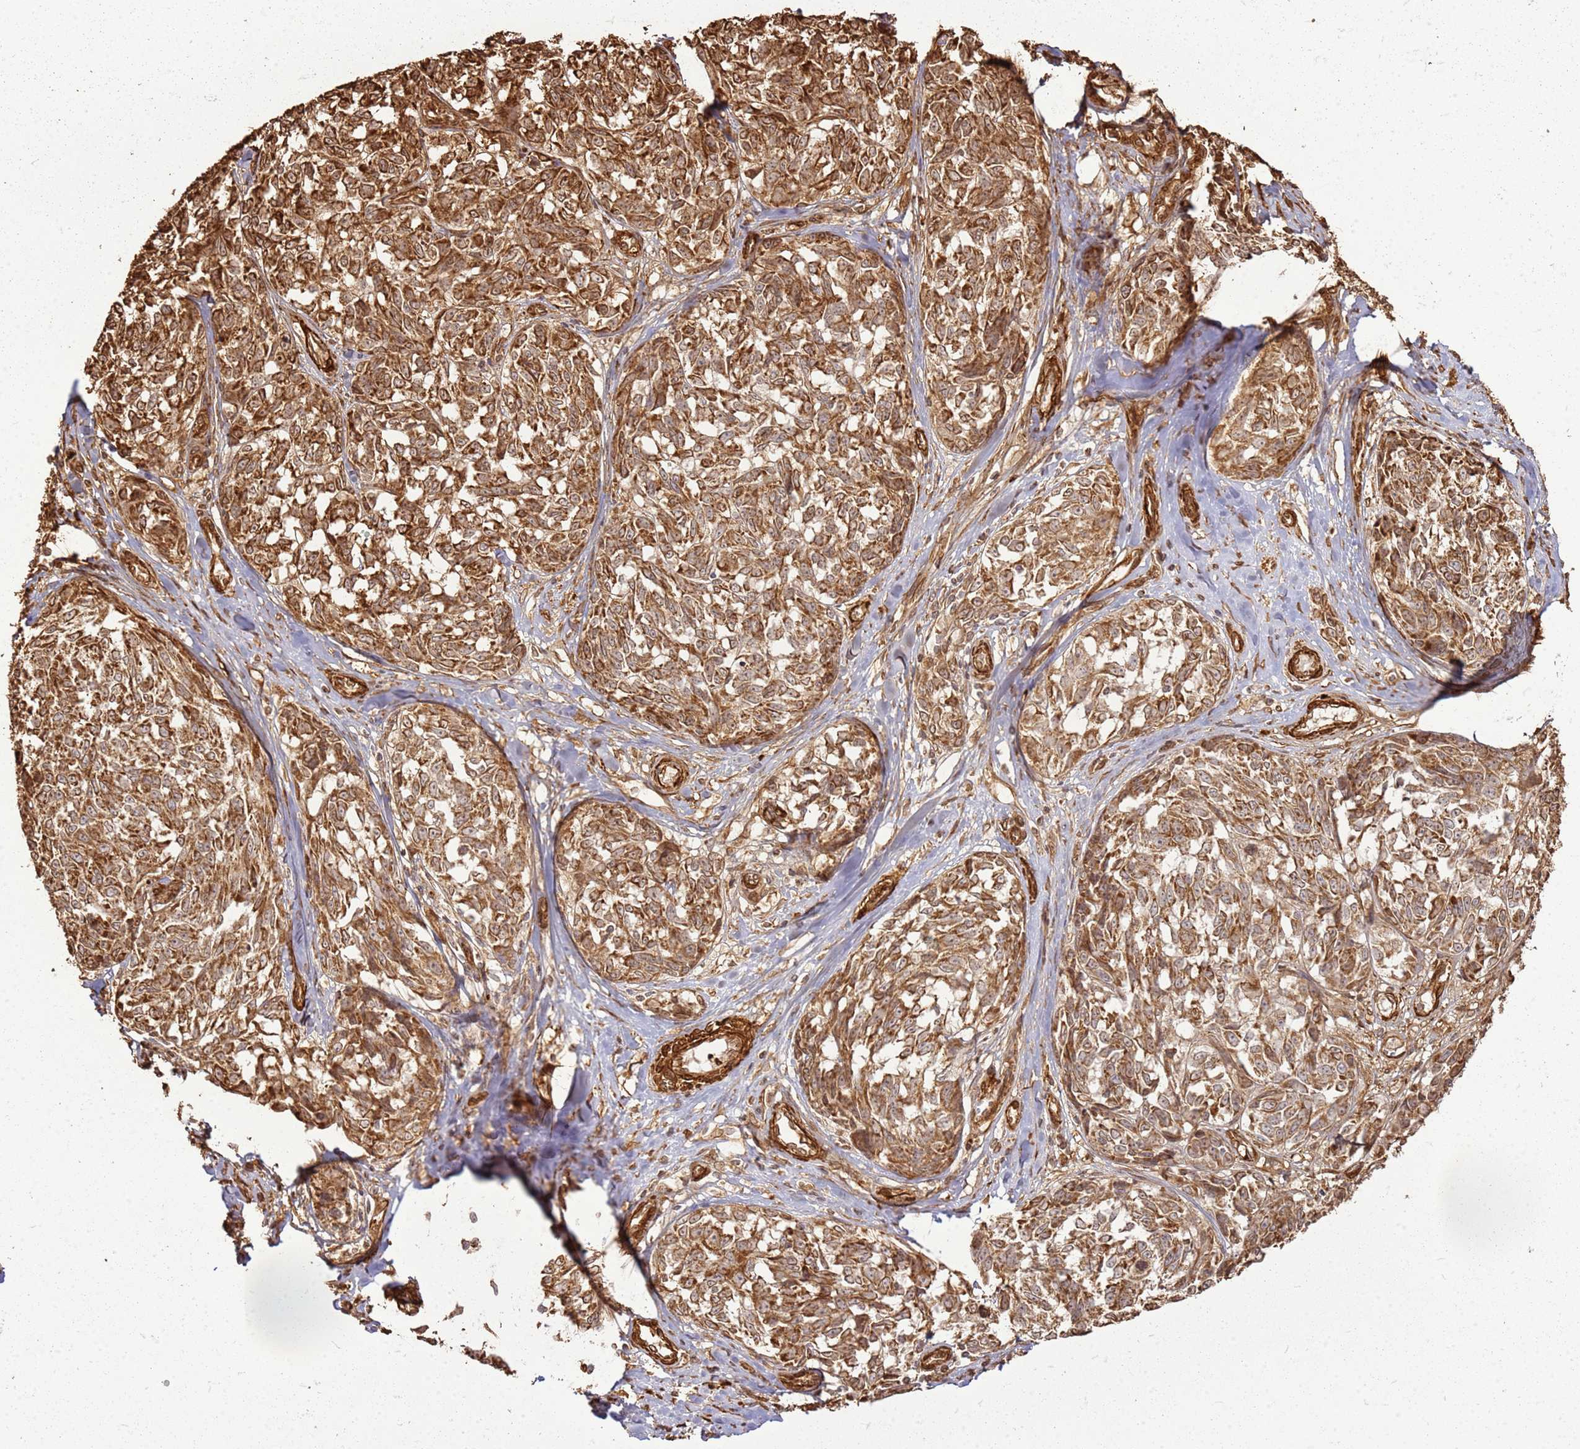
{"staining": {"intensity": "strong", "quantity": ">75%", "location": "cytoplasmic/membranous"}, "tissue": "melanoma", "cell_type": "Tumor cells", "image_type": "cancer", "snomed": [{"axis": "morphology", "description": "Normal tissue, NOS"}, {"axis": "morphology", "description": "Malignant melanoma, NOS"}, {"axis": "topography", "description": "Skin"}], "caption": "The immunohistochemical stain labels strong cytoplasmic/membranous positivity in tumor cells of malignant melanoma tissue.", "gene": "DDX59", "patient": {"sex": "female", "age": 64}}